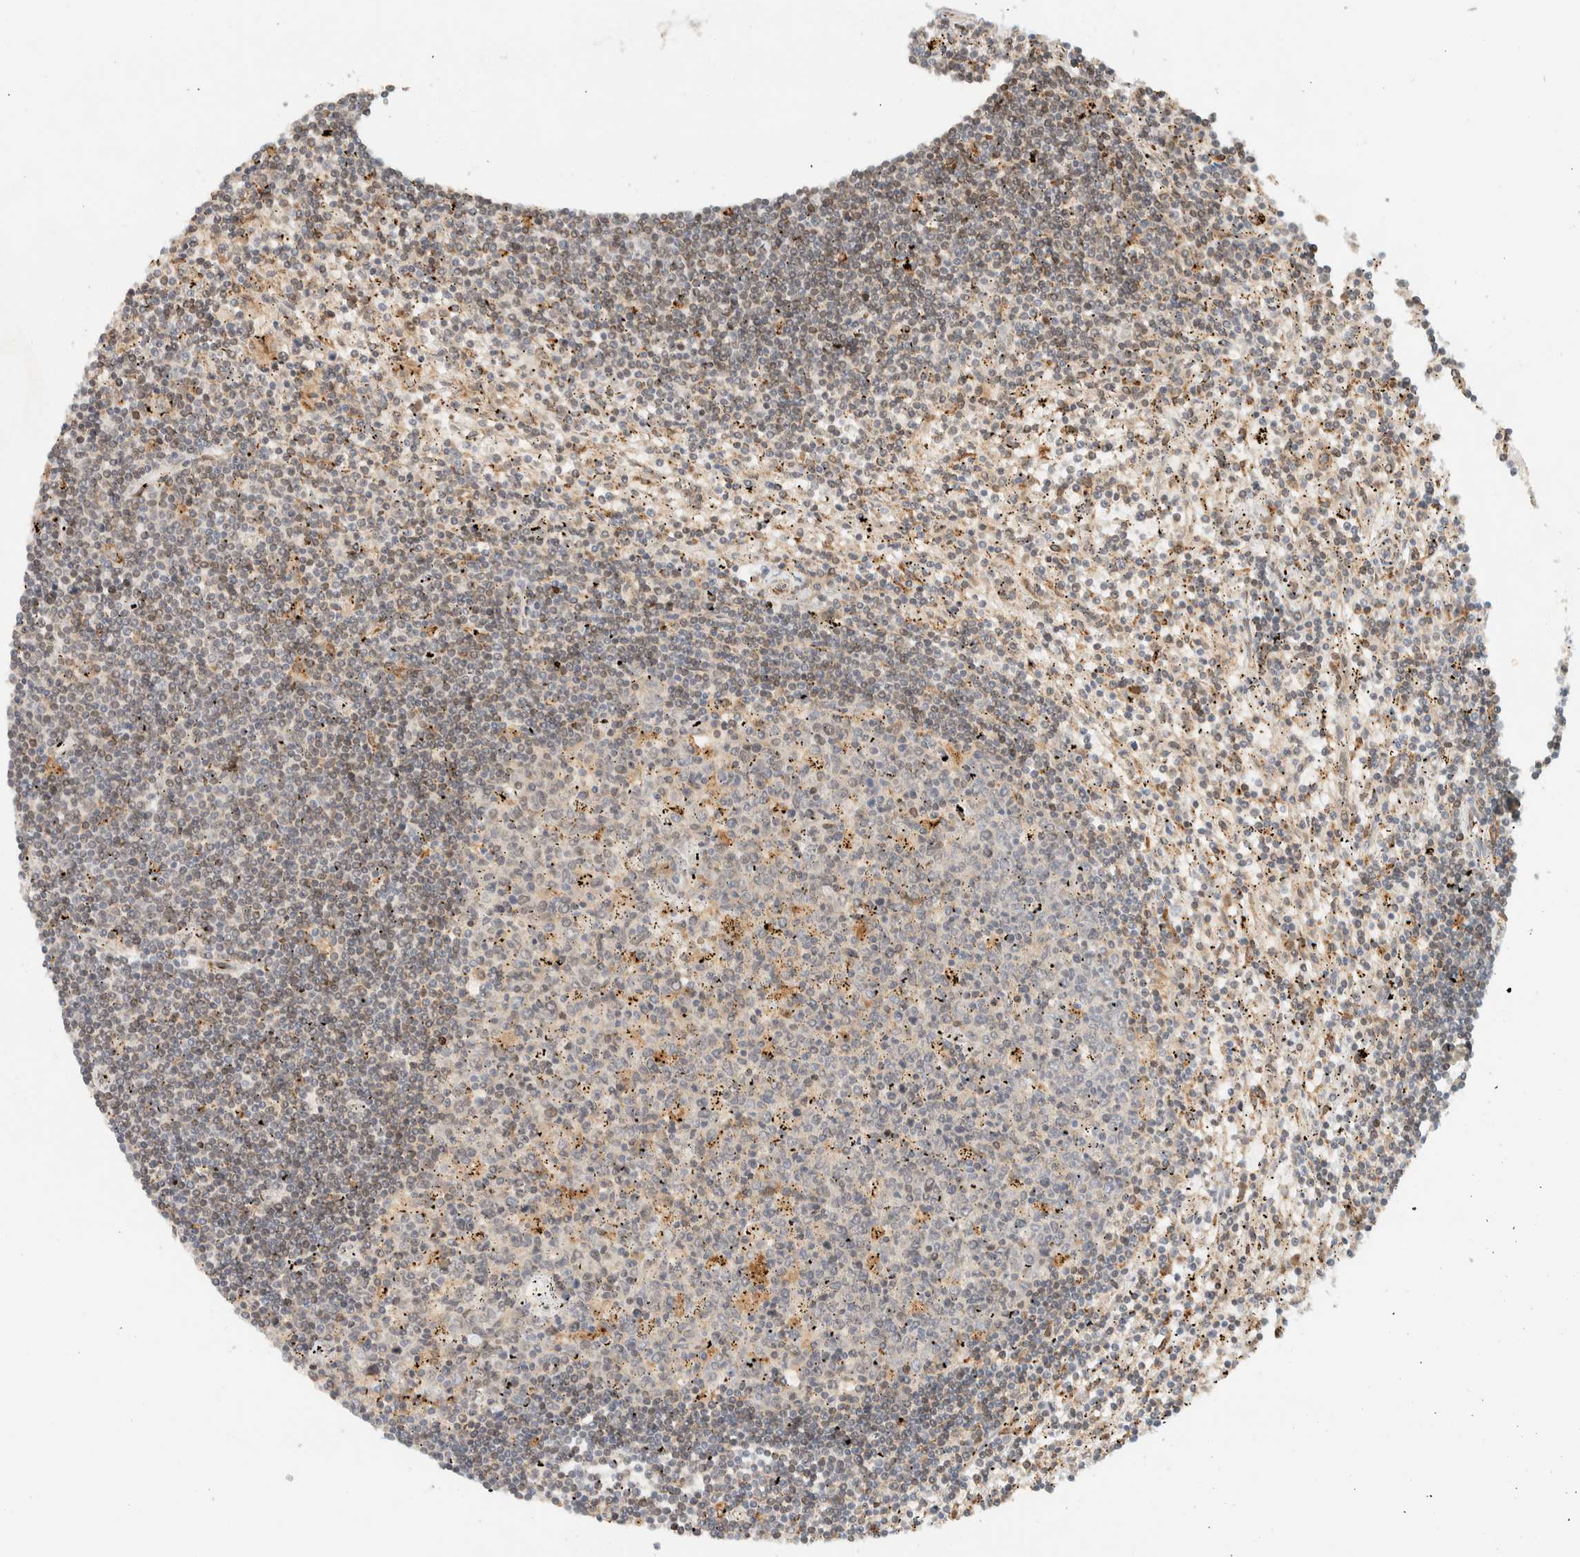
{"staining": {"intensity": "weak", "quantity": "<25%", "location": "nuclear"}, "tissue": "lymphoma", "cell_type": "Tumor cells", "image_type": "cancer", "snomed": [{"axis": "morphology", "description": "Malignant lymphoma, non-Hodgkin's type, Low grade"}, {"axis": "topography", "description": "Spleen"}], "caption": "This is a histopathology image of IHC staining of lymphoma, which shows no expression in tumor cells.", "gene": "ITPRID1", "patient": {"sex": "male", "age": 76}}